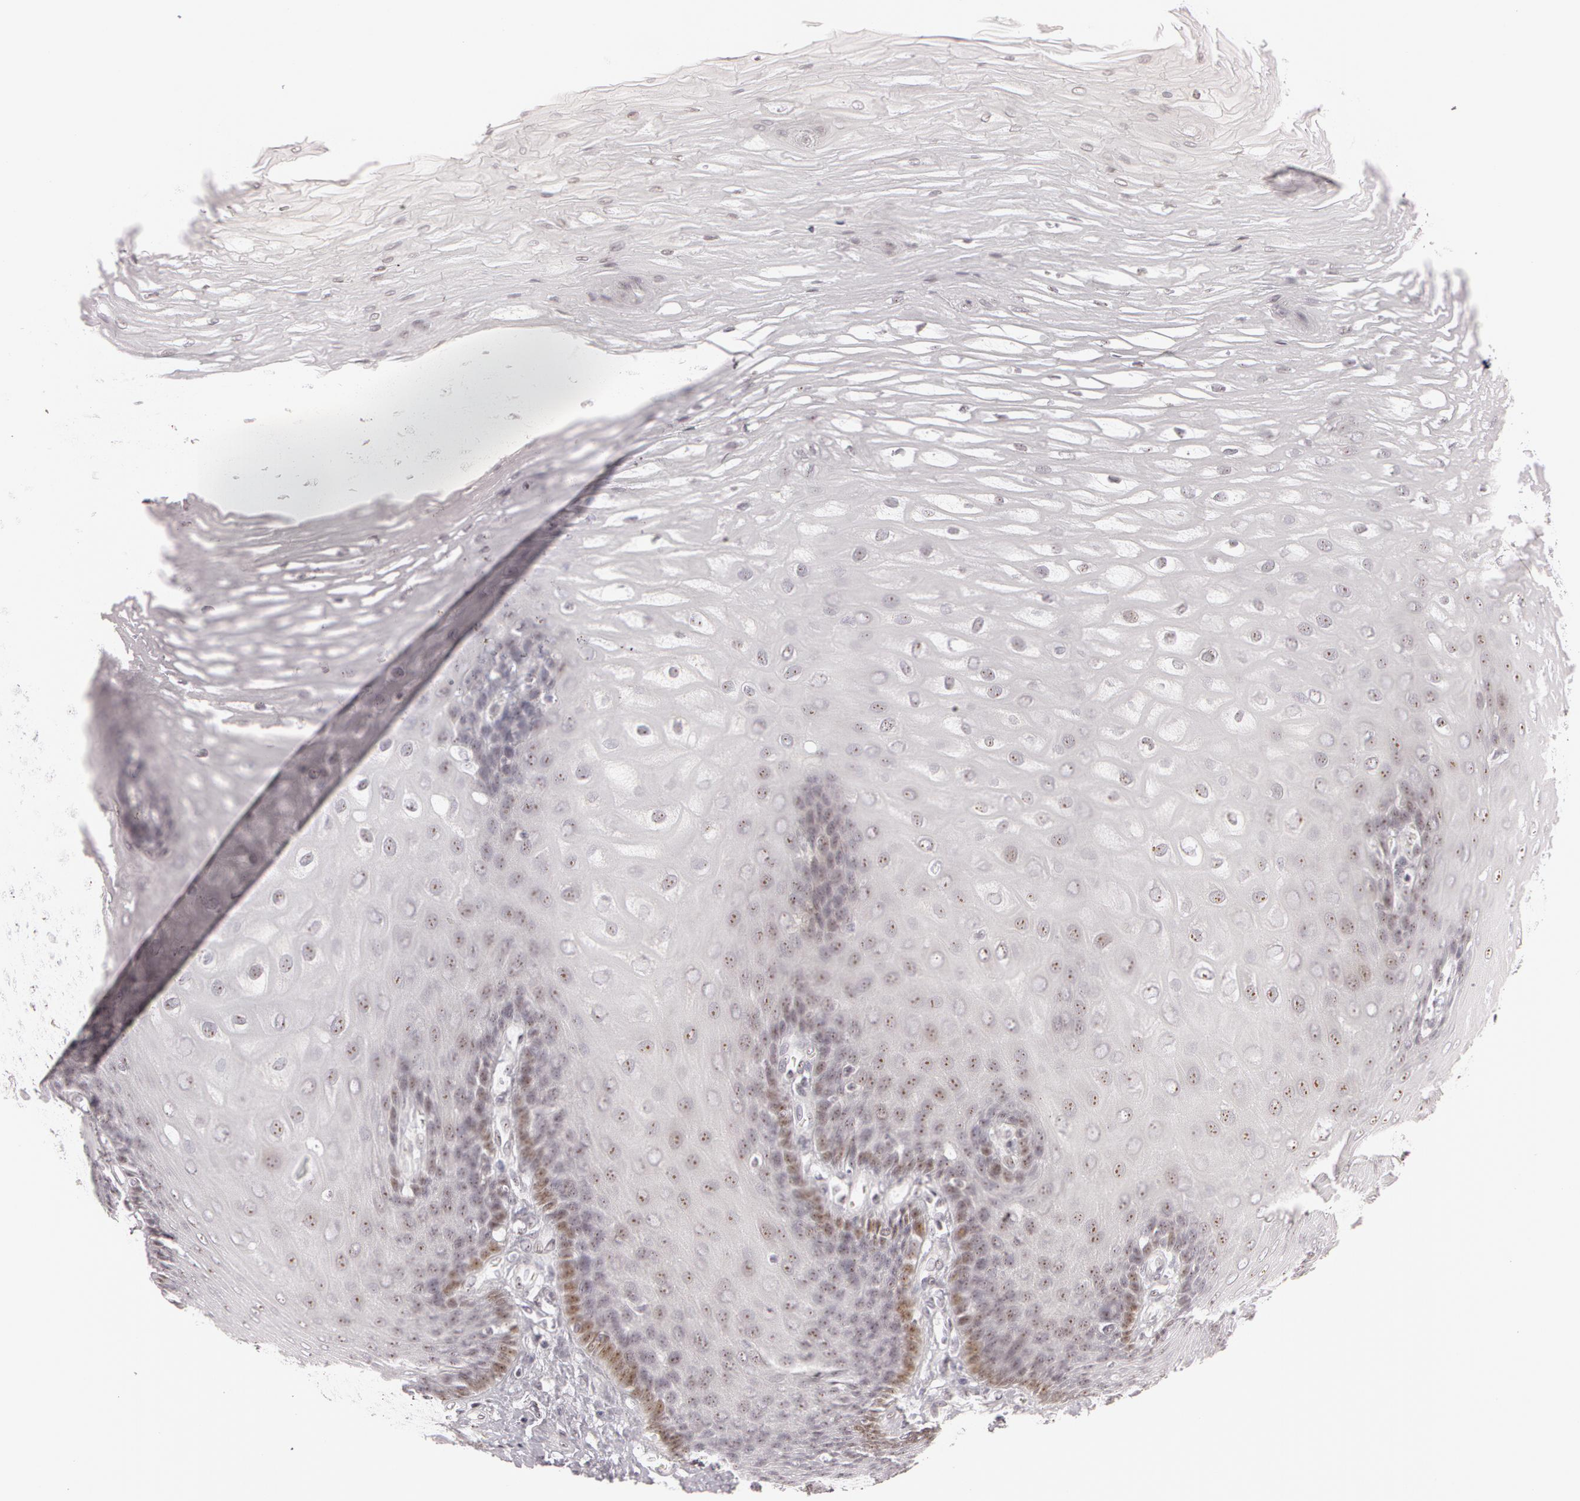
{"staining": {"intensity": "weak", "quantity": "25%-75%", "location": "nuclear"}, "tissue": "esophagus", "cell_type": "Squamous epithelial cells", "image_type": "normal", "snomed": [{"axis": "morphology", "description": "Normal tissue, NOS"}, {"axis": "morphology", "description": "Adenocarcinoma, NOS"}, {"axis": "topography", "description": "Esophagus"}, {"axis": "topography", "description": "Stomach"}], "caption": "Immunohistochemistry image of unremarkable esophagus stained for a protein (brown), which demonstrates low levels of weak nuclear staining in about 25%-75% of squamous epithelial cells.", "gene": "FBL", "patient": {"sex": "male", "age": 62}}